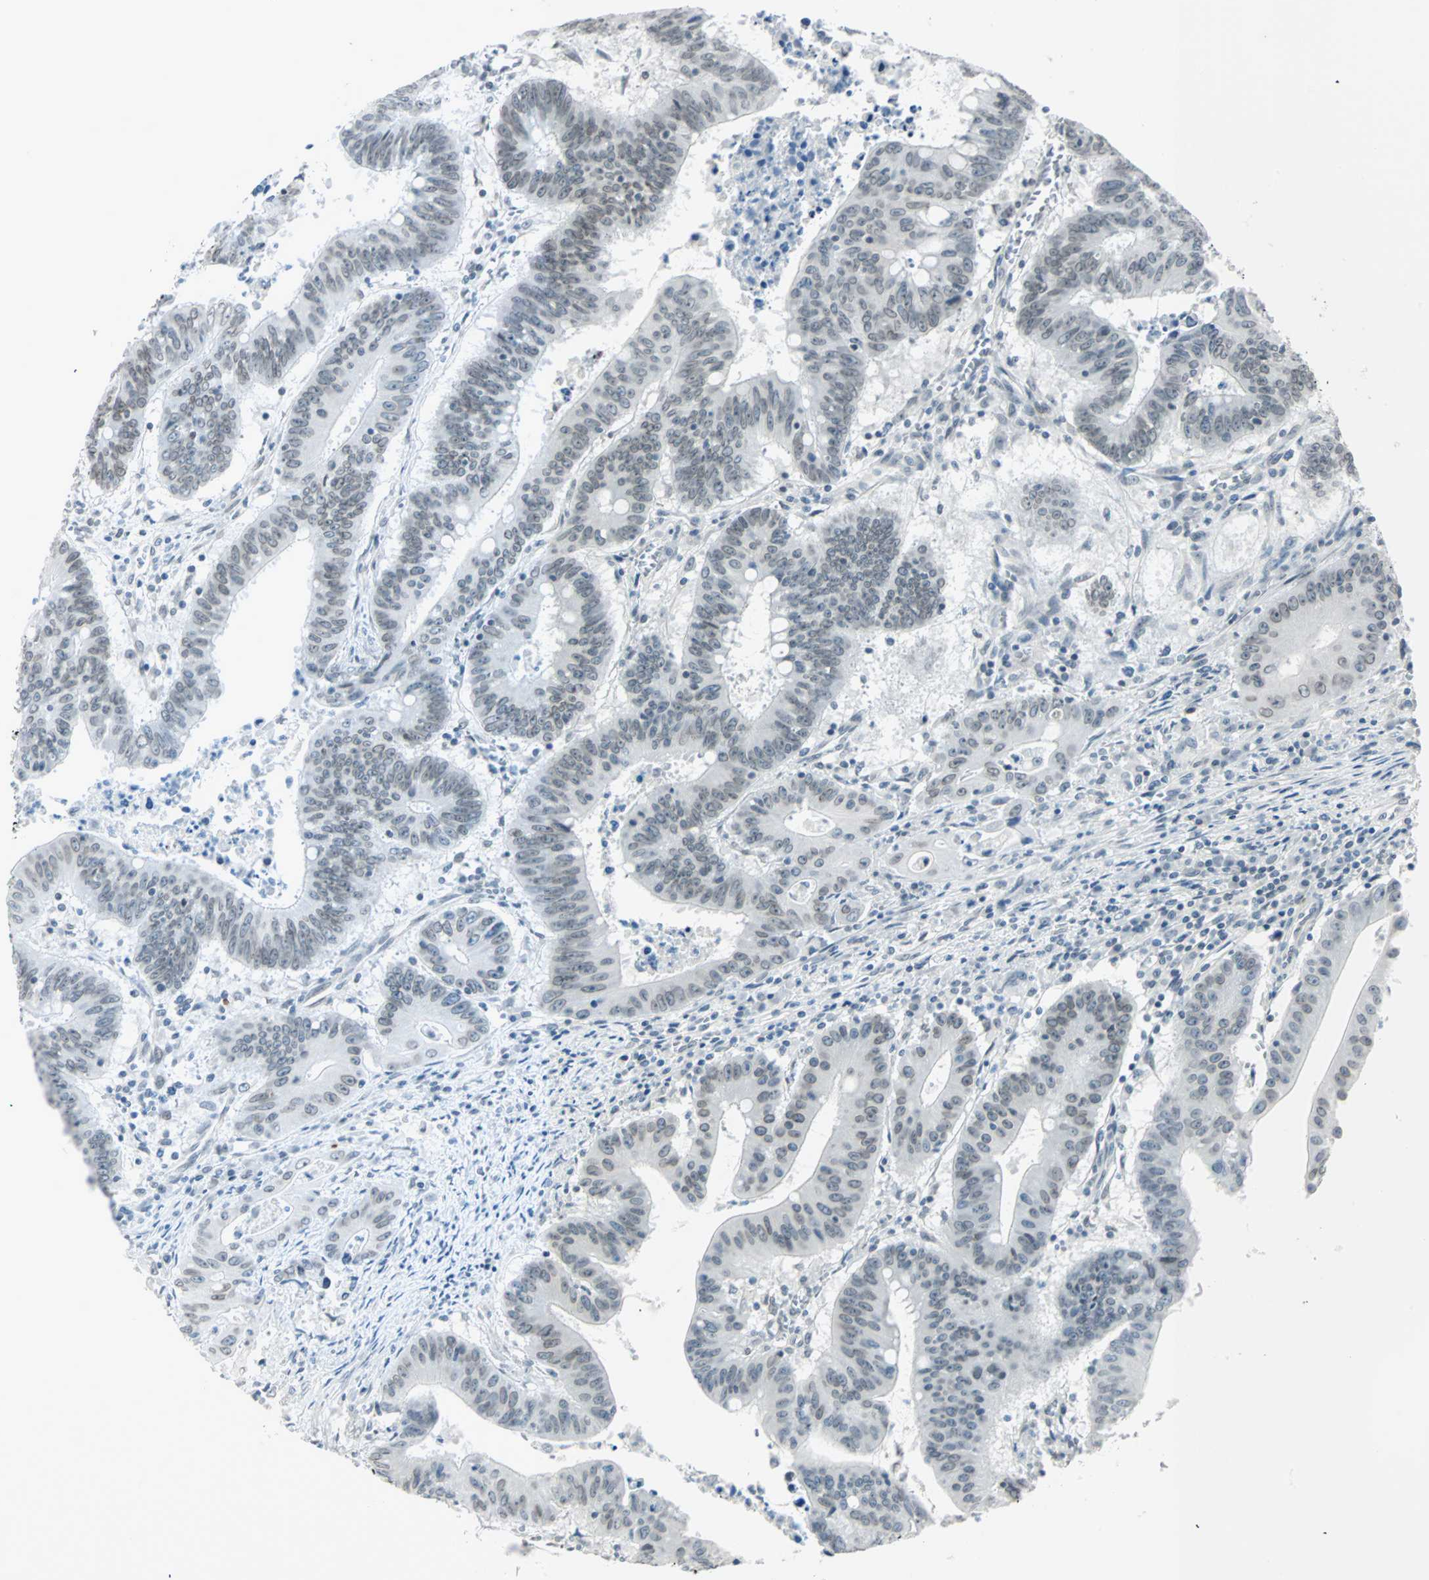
{"staining": {"intensity": "weak", "quantity": "25%-75%", "location": "cytoplasmic/membranous,nuclear"}, "tissue": "colorectal cancer", "cell_type": "Tumor cells", "image_type": "cancer", "snomed": [{"axis": "morphology", "description": "Adenocarcinoma, NOS"}, {"axis": "topography", "description": "Colon"}], "caption": "Tumor cells show weak cytoplasmic/membranous and nuclear staining in approximately 25%-75% of cells in colorectal adenocarcinoma. (DAB (3,3'-diaminobenzidine) = brown stain, brightfield microscopy at high magnification).", "gene": "BCAN", "patient": {"sex": "male", "age": 45}}